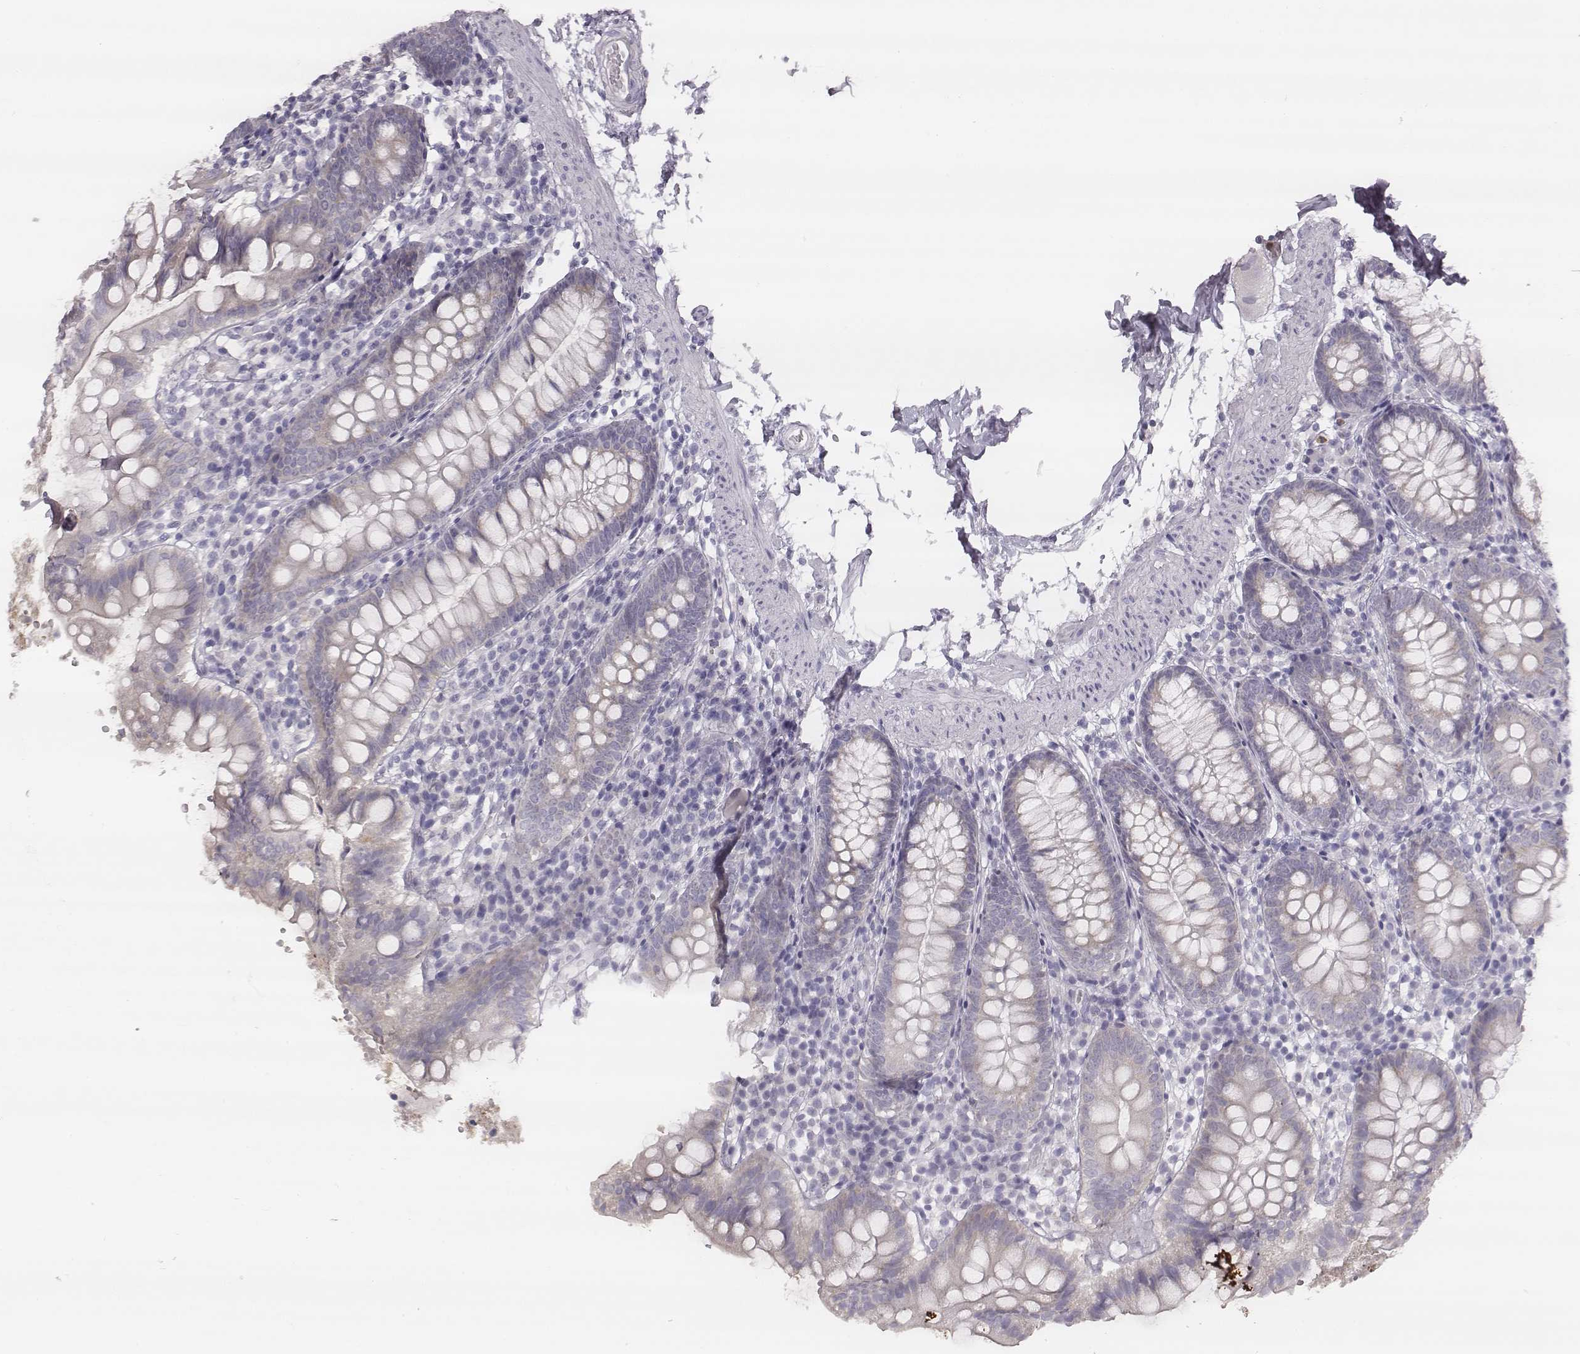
{"staining": {"intensity": "negative", "quantity": "none", "location": "none"}, "tissue": "small intestine", "cell_type": "Glandular cells", "image_type": "normal", "snomed": [{"axis": "morphology", "description": "Normal tissue, NOS"}, {"axis": "topography", "description": "Small intestine"}], "caption": "IHC of benign human small intestine reveals no staining in glandular cells.", "gene": "KCNJ12", "patient": {"sex": "female", "age": 90}}